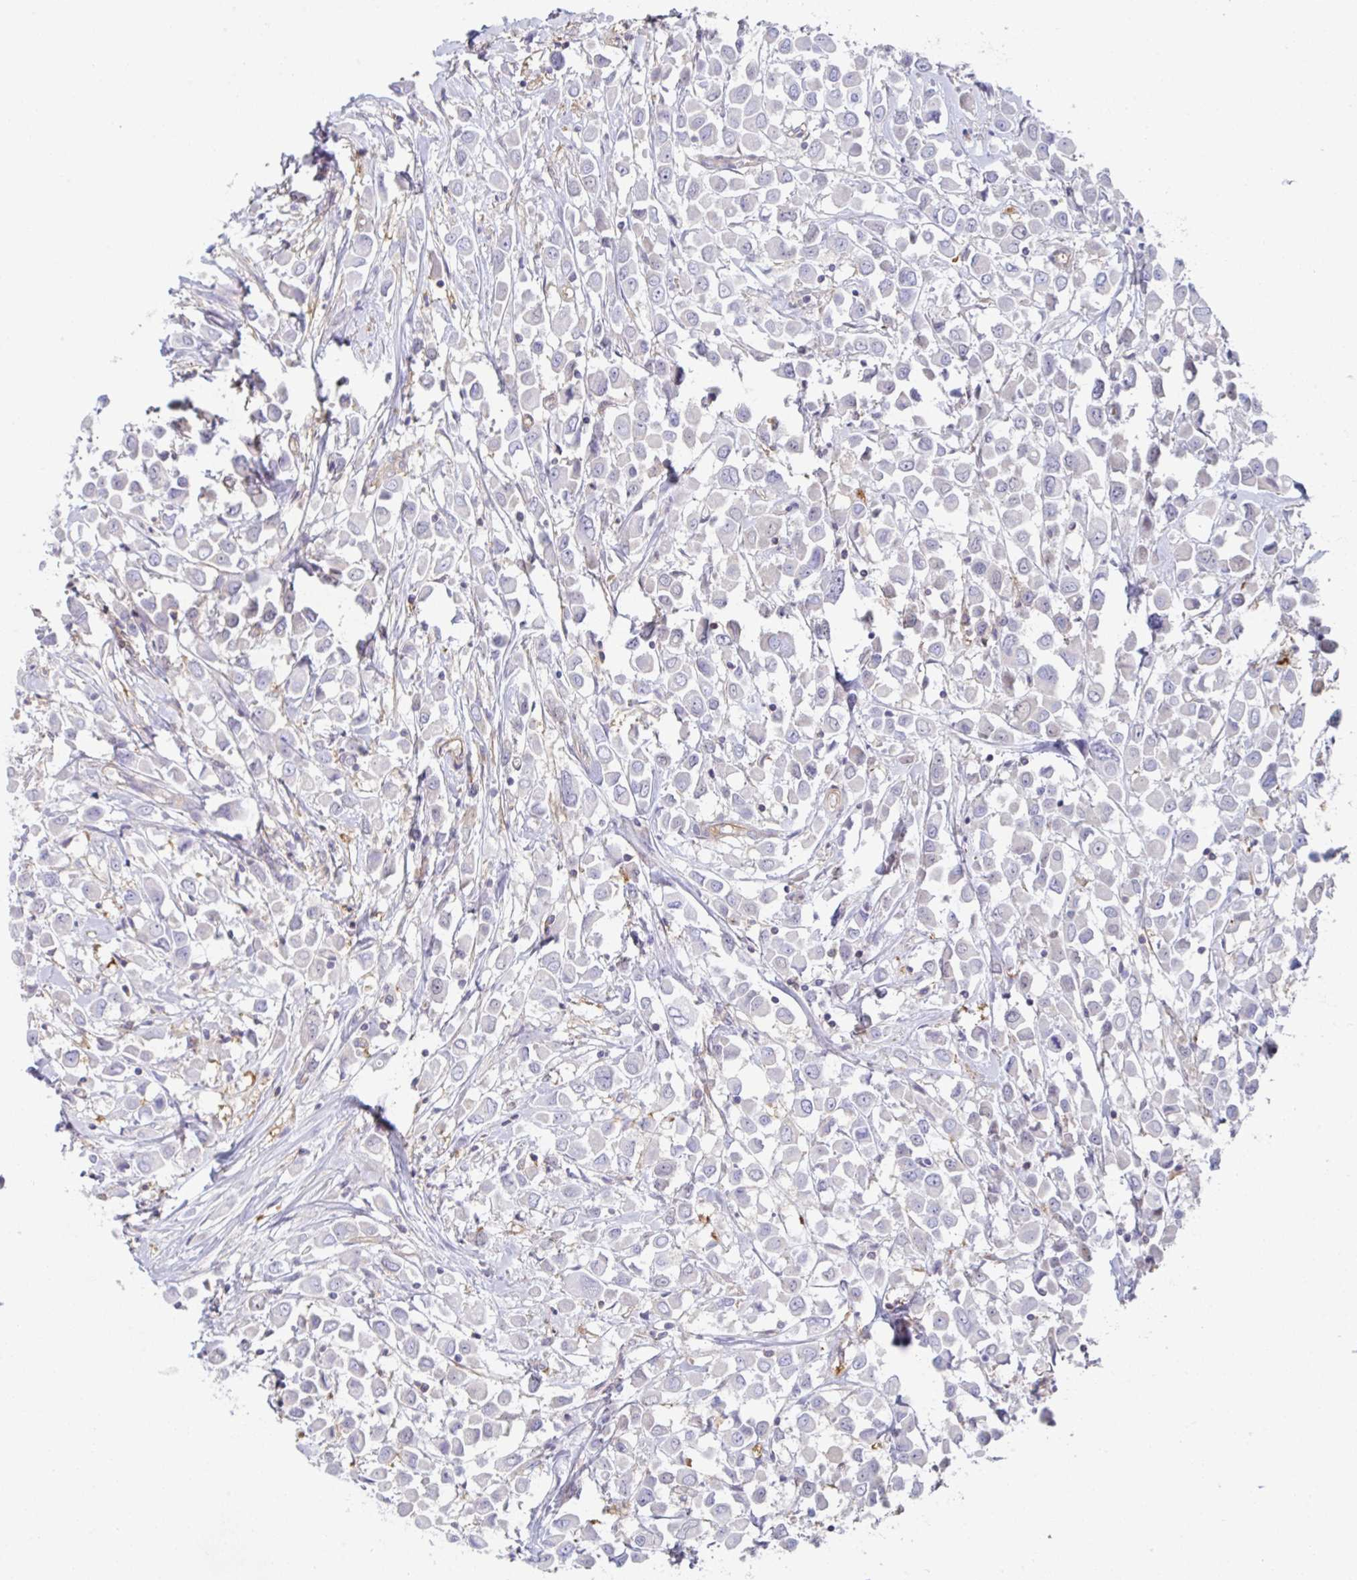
{"staining": {"intensity": "negative", "quantity": "none", "location": "none"}, "tissue": "breast cancer", "cell_type": "Tumor cells", "image_type": "cancer", "snomed": [{"axis": "morphology", "description": "Duct carcinoma"}, {"axis": "topography", "description": "Breast"}], "caption": "A high-resolution image shows immunohistochemistry (IHC) staining of breast cancer (infiltrating ductal carcinoma), which displays no significant staining in tumor cells.", "gene": "AMPD2", "patient": {"sex": "female", "age": 61}}